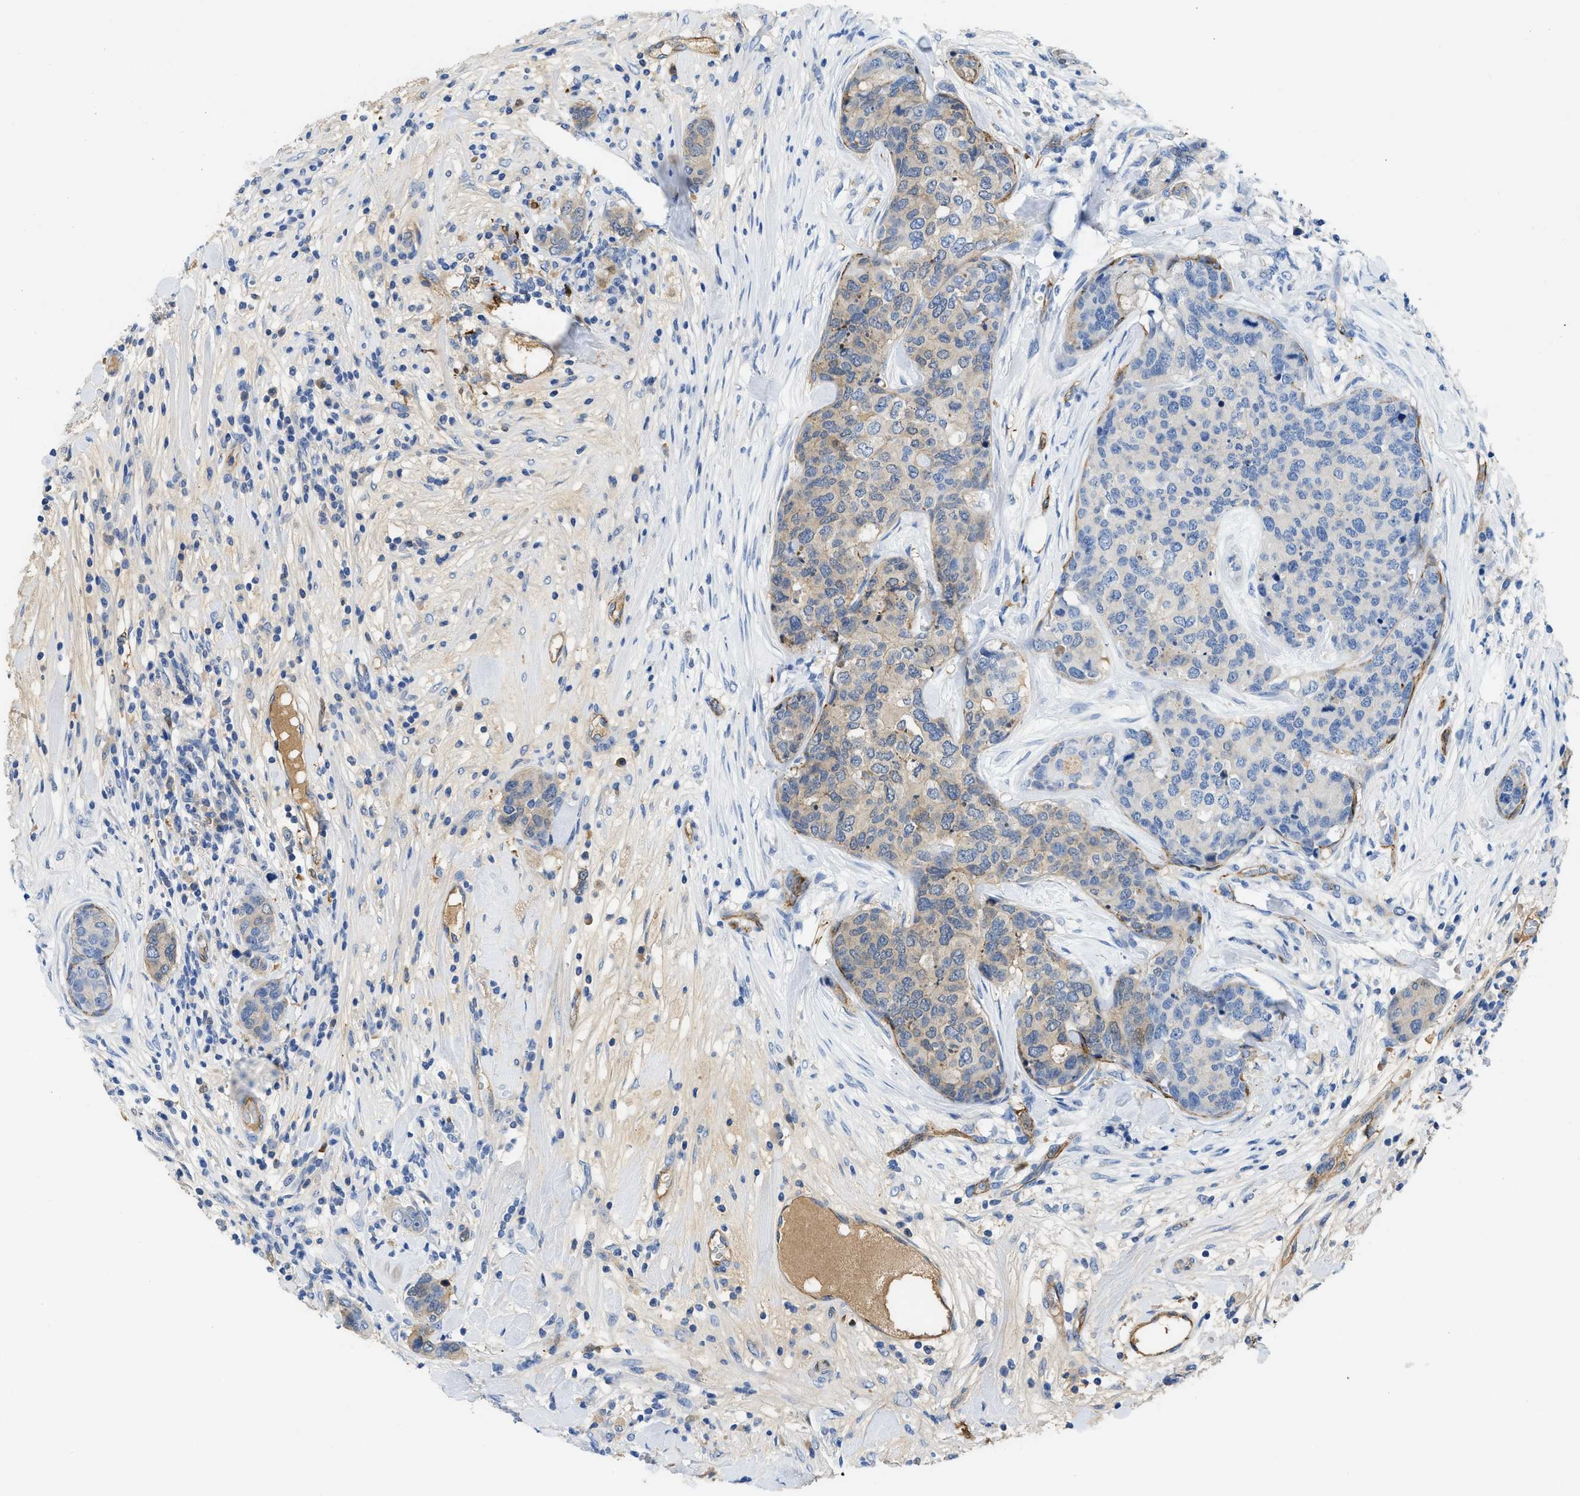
{"staining": {"intensity": "weak", "quantity": "<25%", "location": "cytoplasmic/membranous"}, "tissue": "breast cancer", "cell_type": "Tumor cells", "image_type": "cancer", "snomed": [{"axis": "morphology", "description": "Lobular carcinoma"}, {"axis": "topography", "description": "Breast"}], "caption": "DAB (3,3'-diaminobenzidine) immunohistochemical staining of breast lobular carcinoma reveals no significant expression in tumor cells.", "gene": "SPEG", "patient": {"sex": "female", "age": 59}}